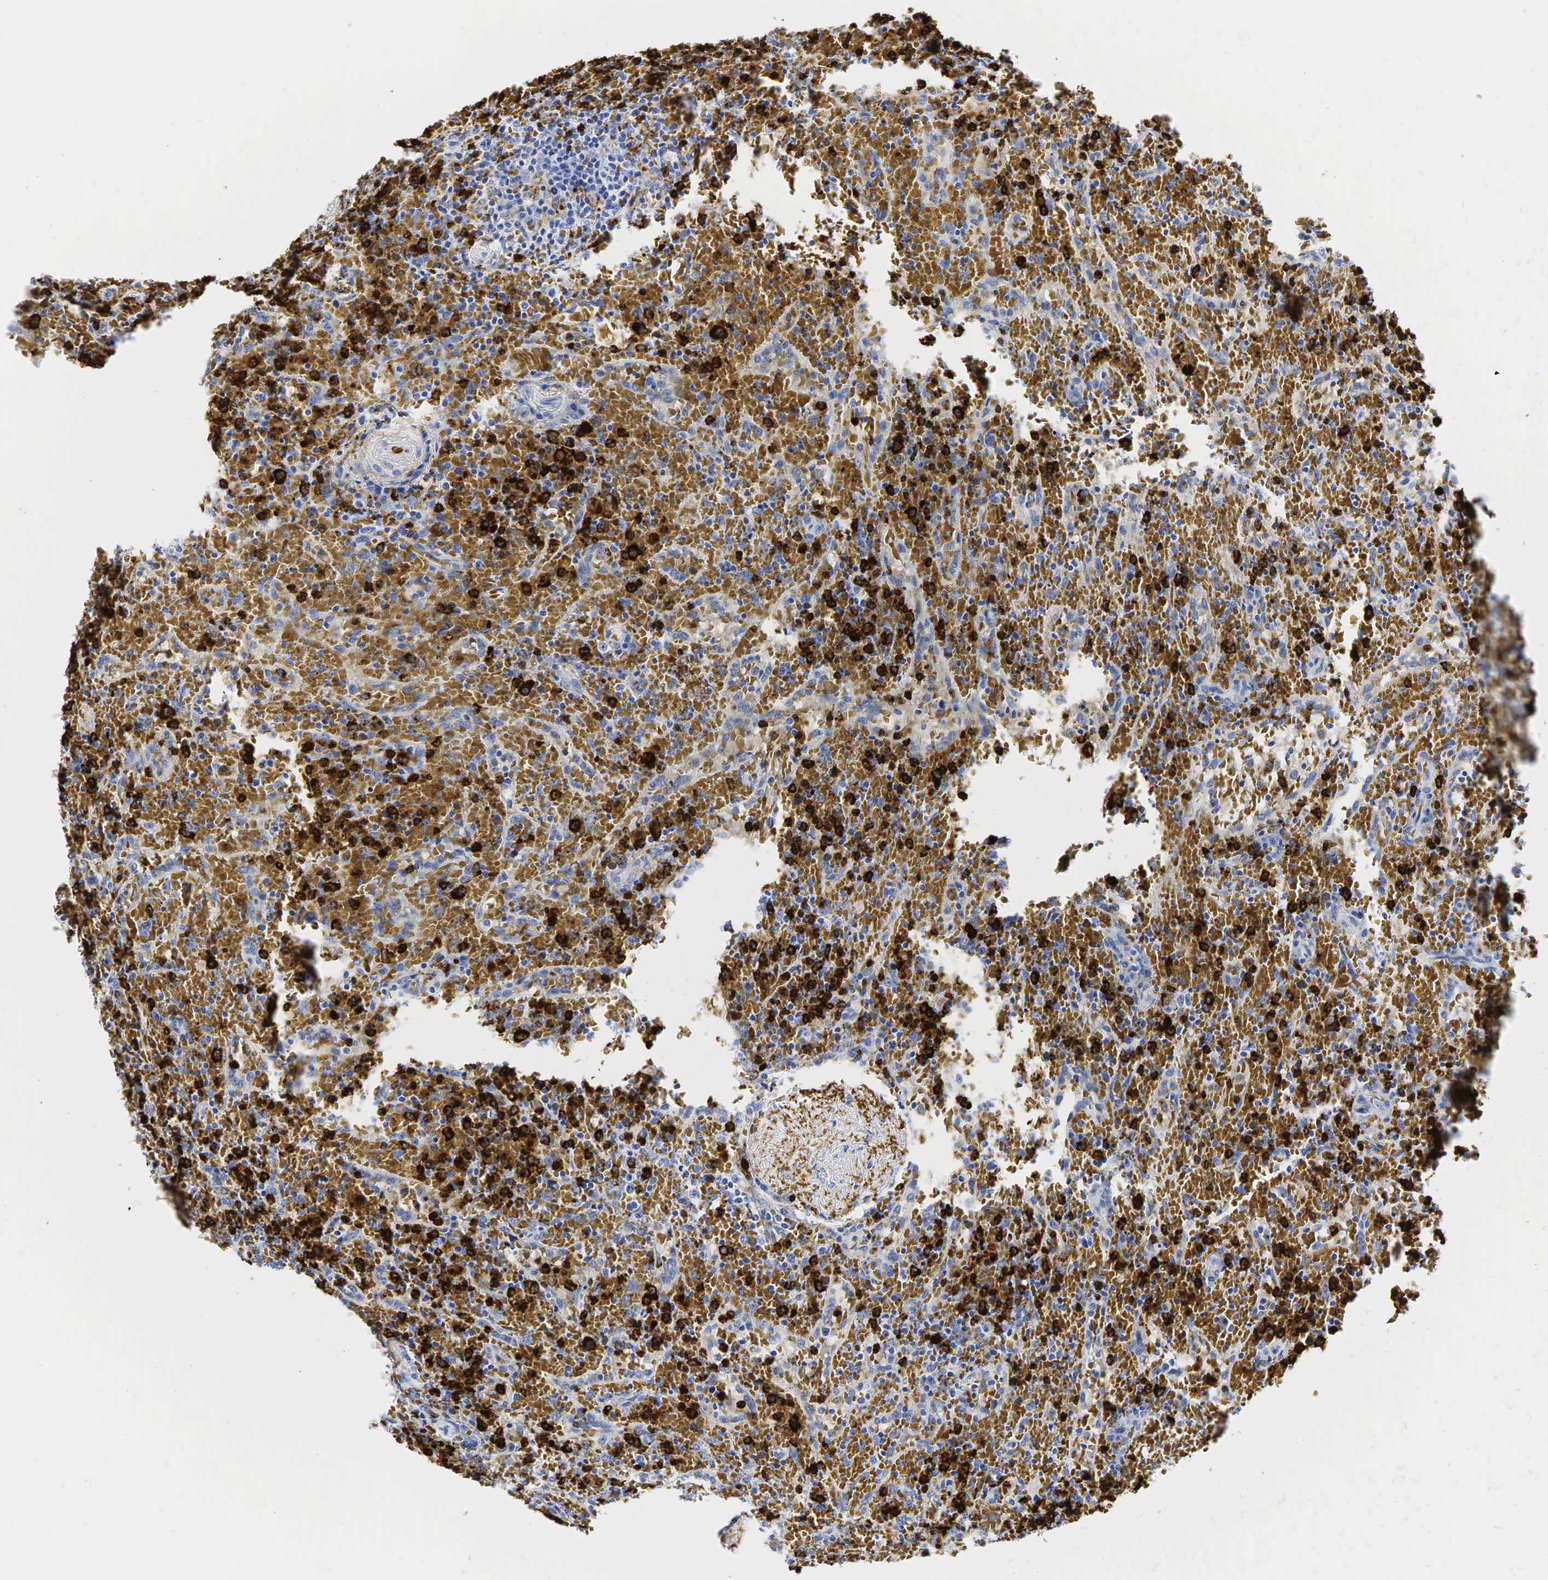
{"staining": {"intensity": "strong", "quantity": "25%-75%", "location": "cytoplasmic/membranous"}, "tissue": "lymphoma", "cell_type": "Tumor cells", "image_type": "cancer", "snomed": [{"axis": "morphology", "description": "Malignant lymphoma, non-Hodgkin's type, High grade"}, {"axis": "topography", "description": "Spleen"}, {"axis": "topography", "description": "Lymph node"}], "caption": "Lymphoma was stained to show a protein in brown. There is high levels of strong cytoplasmic/membranous expression in about 25%-75% of tumor cells. (Brightfield microscopy of DAB IHC at high magnification).", "gene": "LYZ", "patient": {"sex": "female", "age": 70}}